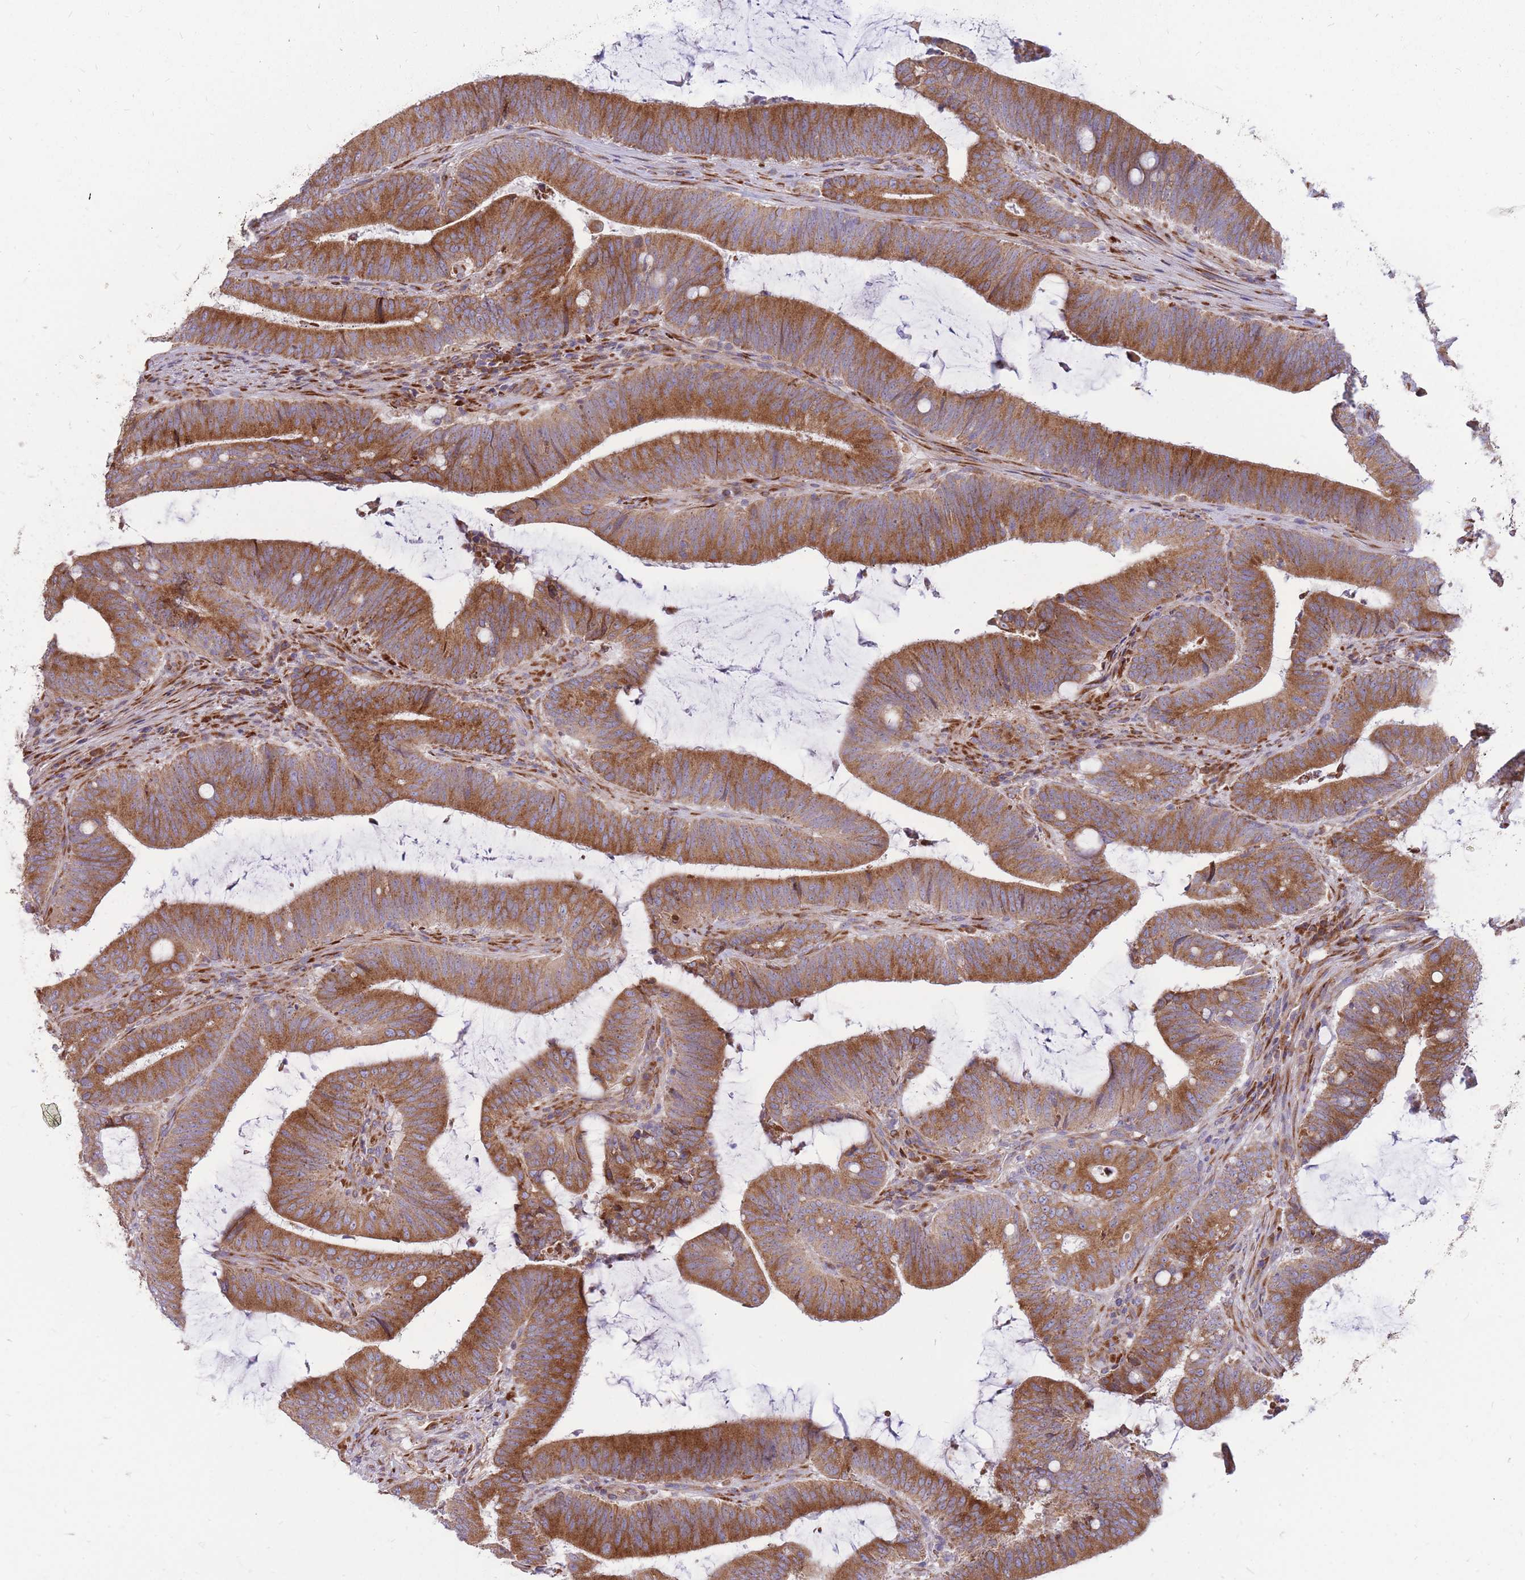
{"staining": {"intensity": "moderate", "quantity": ">75%", "location": "cytoplasmic/membranous"}, "tissue": "colorectal cancer", "cell_type": "Tumor cells", "image_type": "cancer", "snomed": [{"axis": "morphology", "description": "Adenocarcinoma, NOS"}, {"axis": "topography", "description": "Colon"}], "caption": "Protein staining of colorectal adenocarcinoma tissue displays moderate cytoplasmic/membranous expression in approximately >75% of tumor cells. Using DAB (3,3'-diaminobenzidine) (brown) and hematoxylin (blue) stains, captured at high magnification using brightfield microscopy.", "gene": "GBP7", "patient": {"sex": "female", "age": 43}}